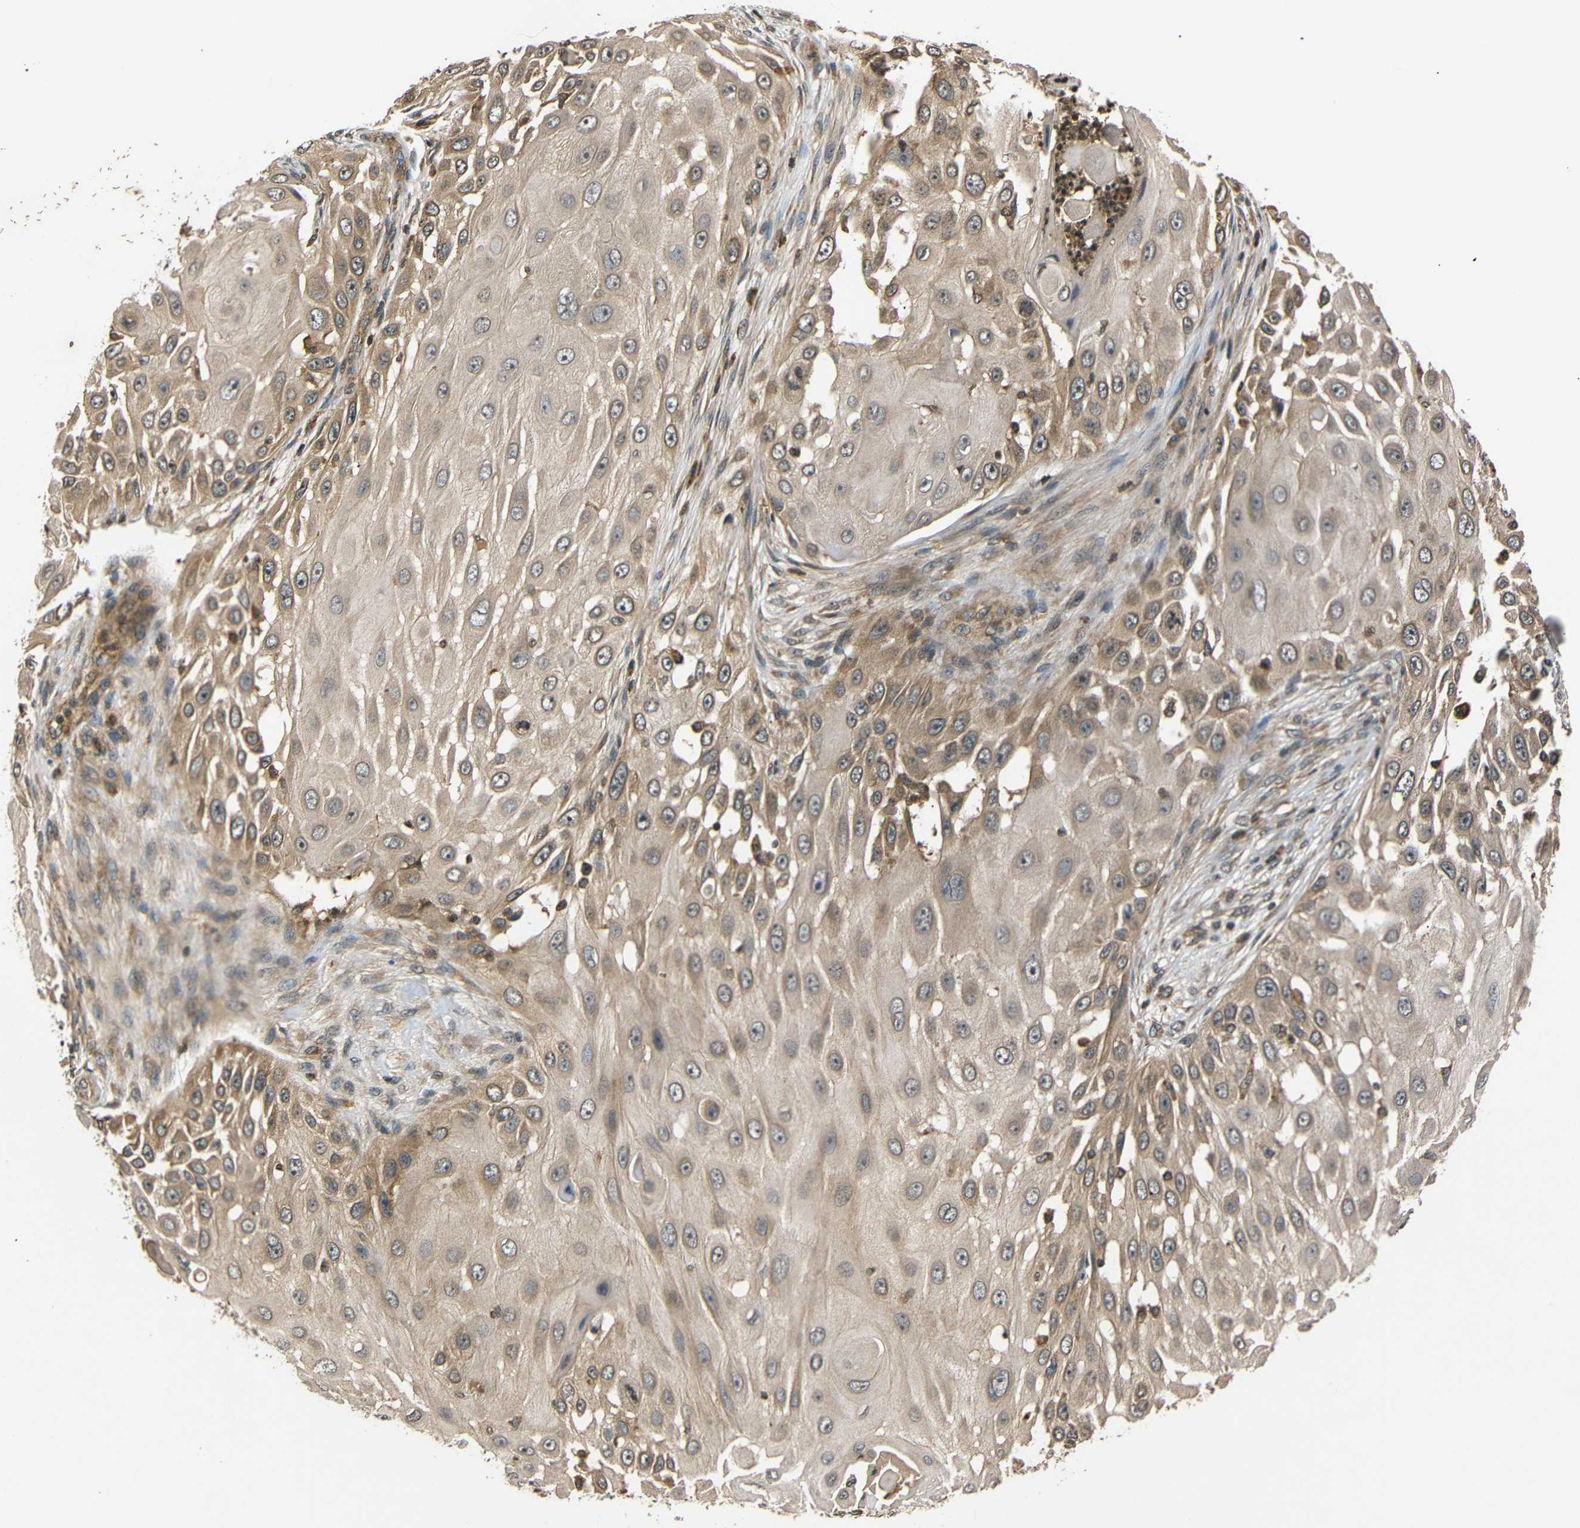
{"staining": {"intensity": "moderate", "quantity": ">75%", "location": "cytoplasmic/membranous"}, "tissue": "skin cancer", "cell_type": "Tumor cells", "image_type": "cancer", "snomed": [{"axis": "morphology", "description": "Squamous cell carcinoma, NOS"}, {"axis": "topography", "description": "Skin"}], "caption": "Protein expression analysis of skin squamous cell carcinoma exhibits moderate cytoplasmic/membranous staining in approximately >75% of tumor cells.", "gene": "TANK", "patient": {"sex": "female", "age": 44}}